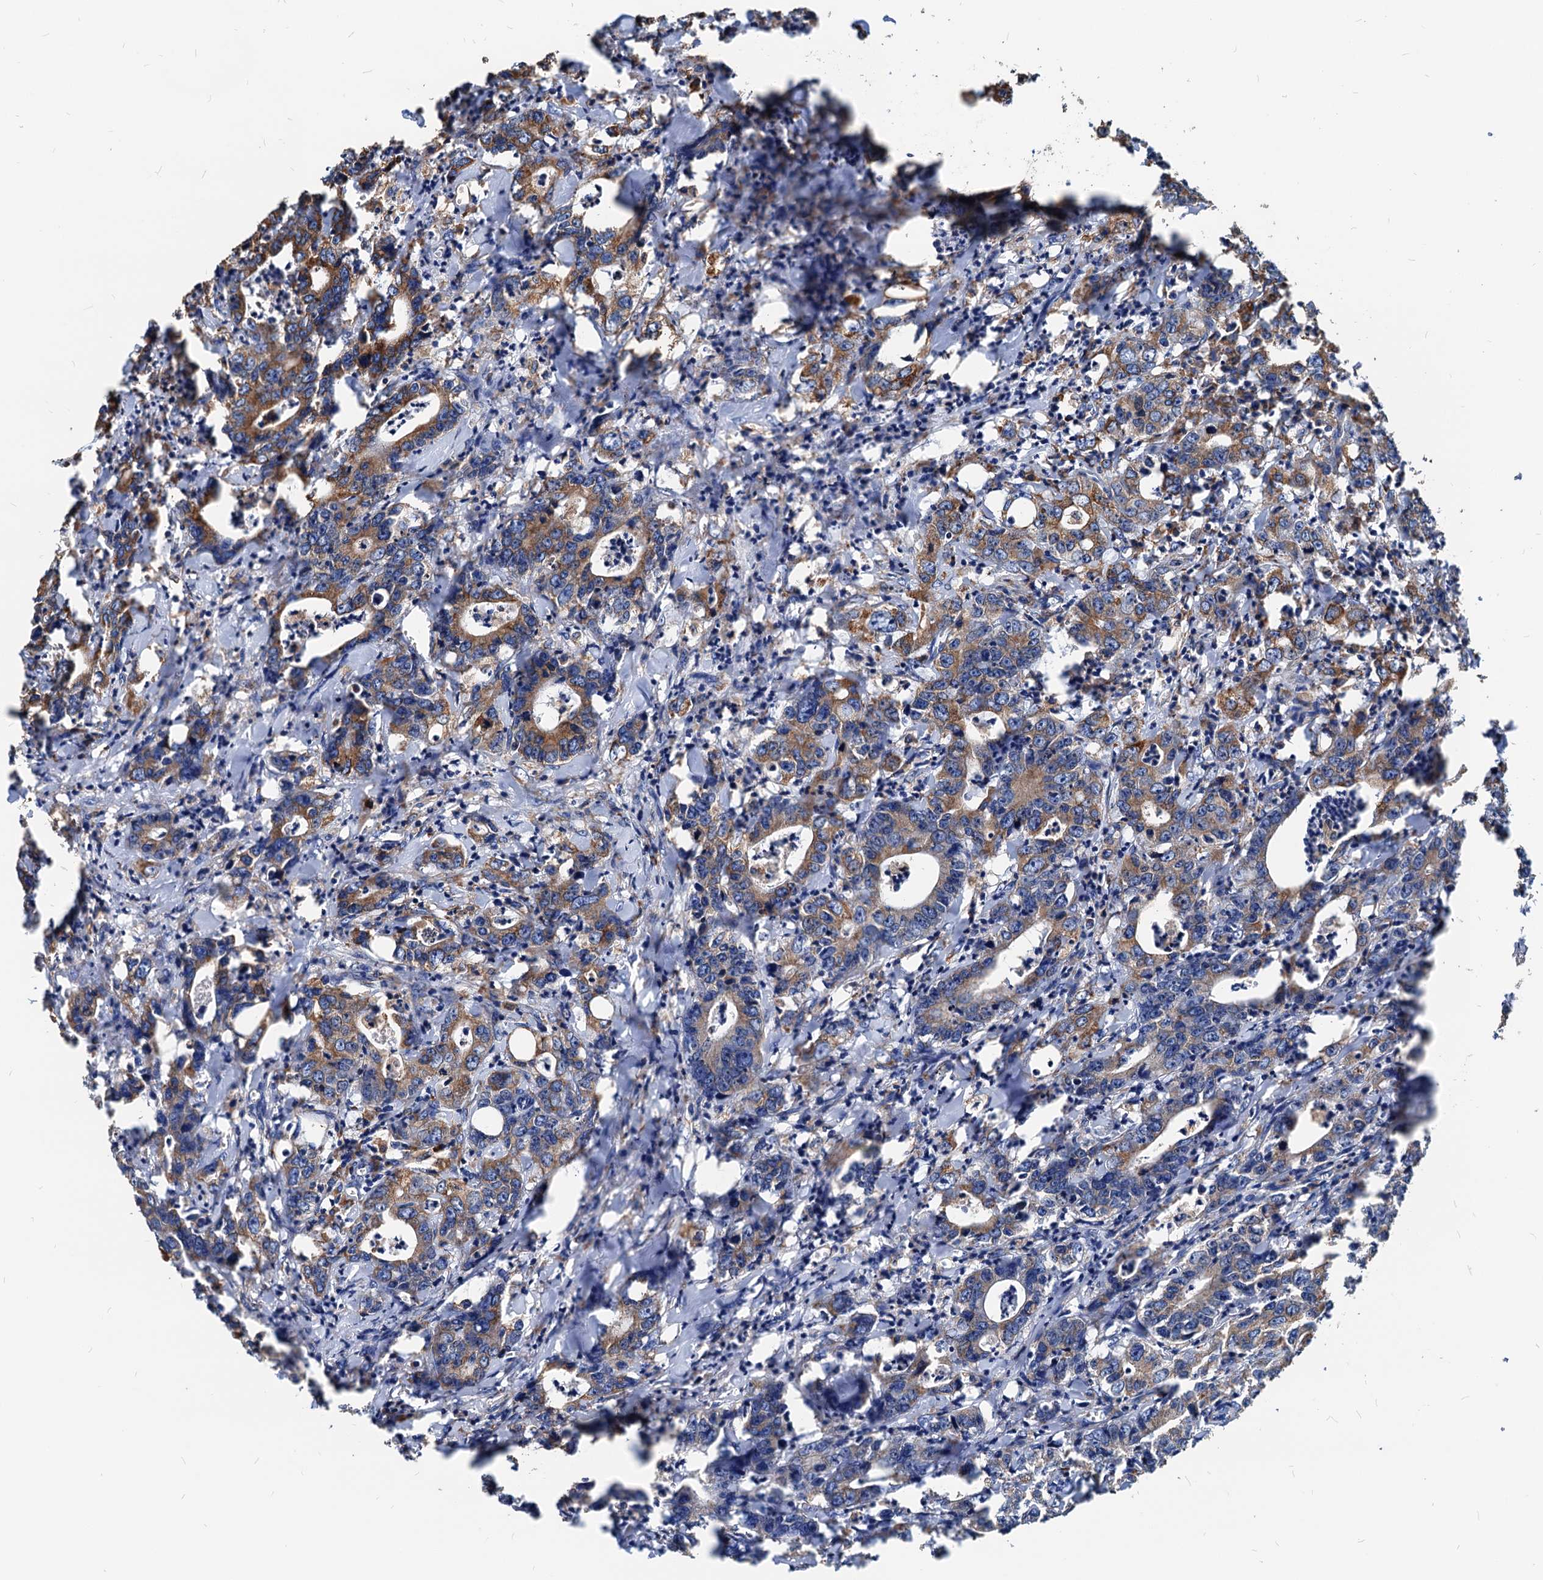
{"staining": {"intensity": "moderate", "quantity": "25%-75%", "location": "cytoplasmic/membranous"}, "tissue": "colorectal cancer", "cell_type": "Tumor cells", "image_type": "cancer", "snomed": [{"axis": "morphology", "description": "Adenocarcinoma, NOS"}, {"axis": "topography", "description": "Colon"}], "caption": "An image showing moderate cytoplasmic/membranous expression in about 25%-75% of tumor cells in colorectal adenocarcinoma, as visualized by brown immunohistochemical staining.", "gene": "HSPA5", "patient": {"sex": "female", "age": 75}}